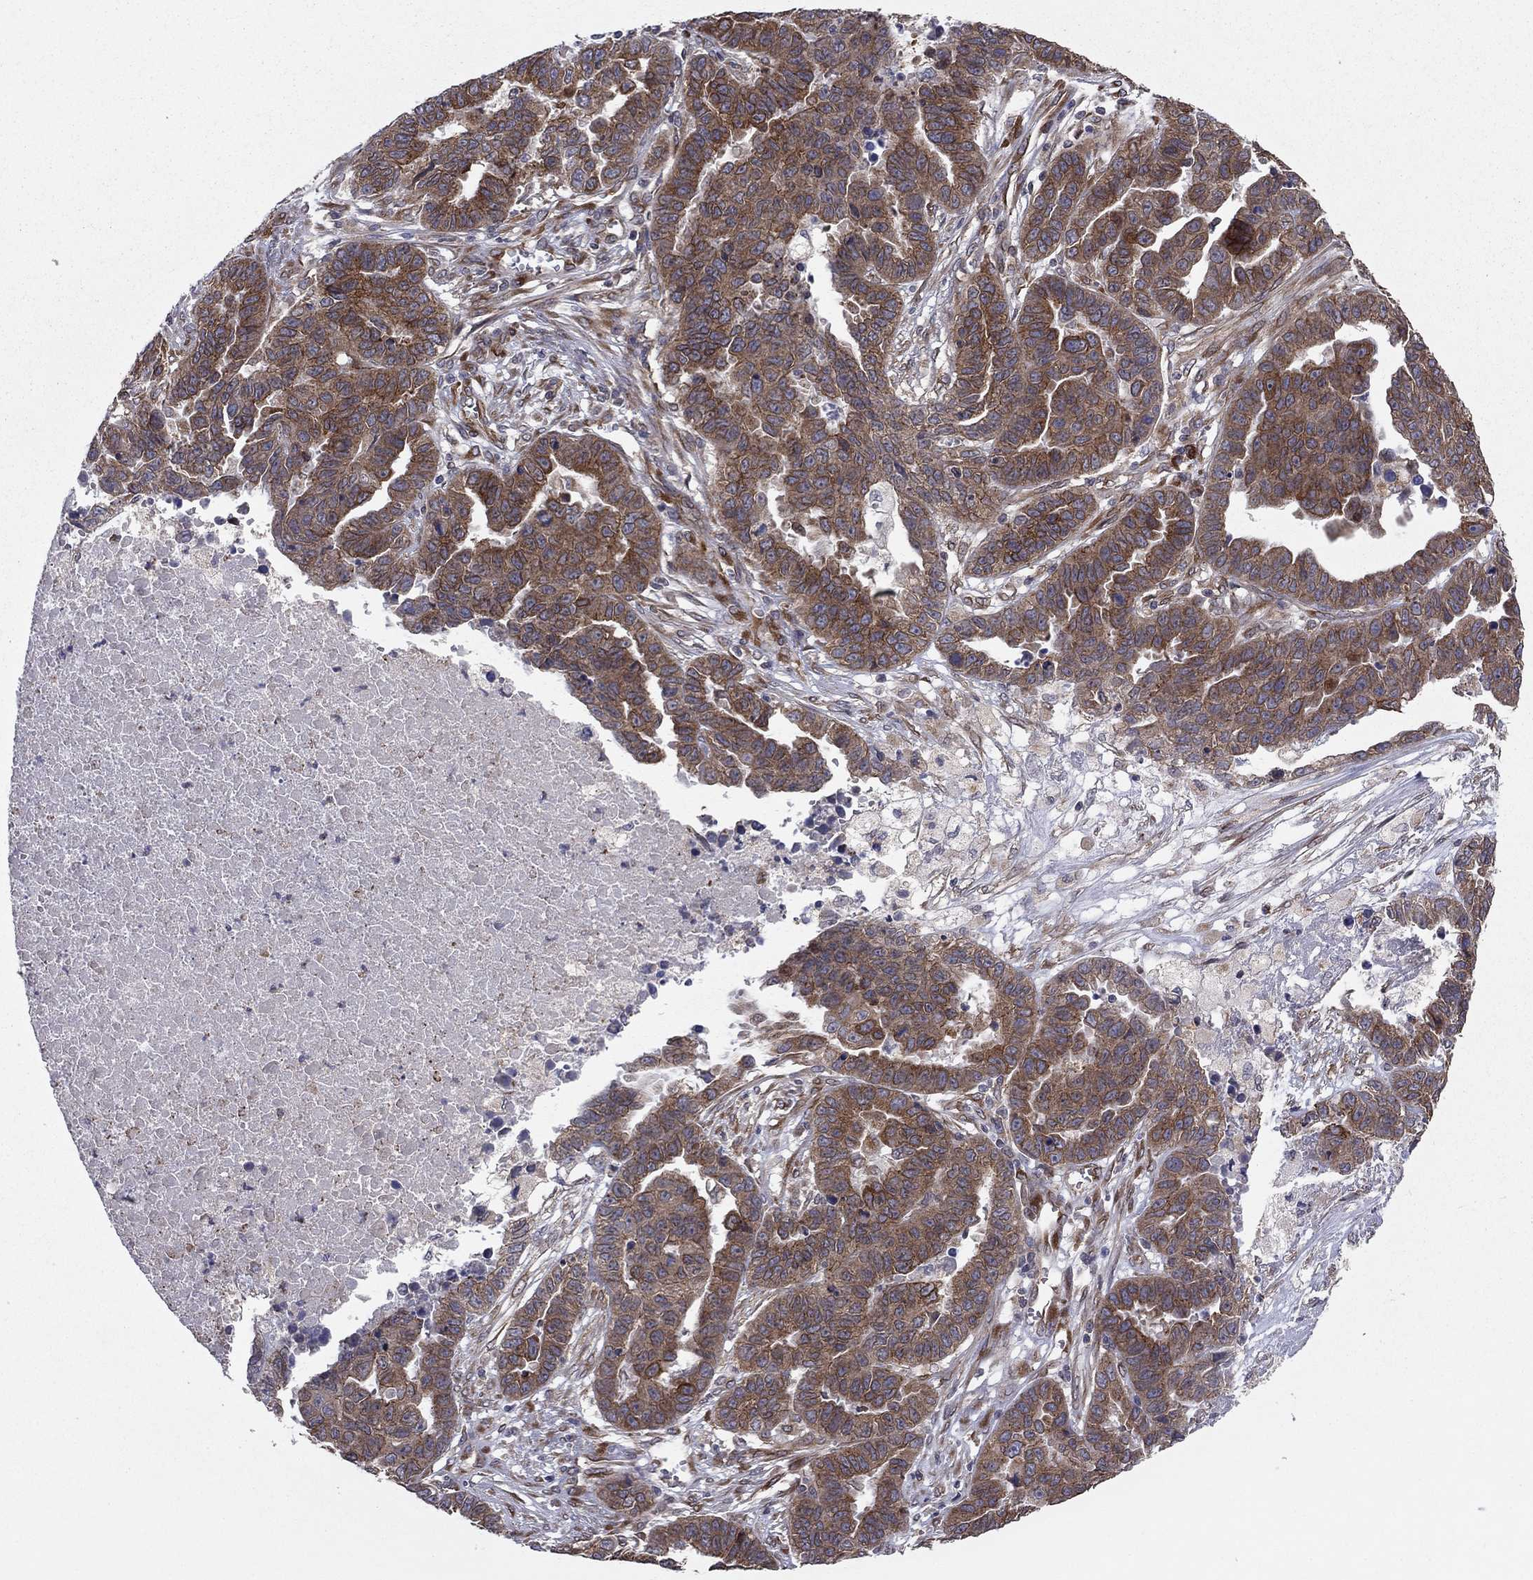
{"staining": {"intensity": "moderate", "quantity": ">75%", "location": "cytoplasmic/membranous"}, "tissue": "ovarian cancer", "cell_type": "Tumor cells", "image_type": "cancer", "snomed": [{"axis": "morphology", "description": "Cystadenocarcinoma, serous, NOS"}, {"axis": "topography", "description": "Ovary"}], "caption": "Tumor cells demonstrate medium levels of moderate cytoplasmic/membranous staining in approximately >75% of cells in human ovarian cancer.", "gene": "YIF1A", "patient": {"sex": "female", "age": 87}}